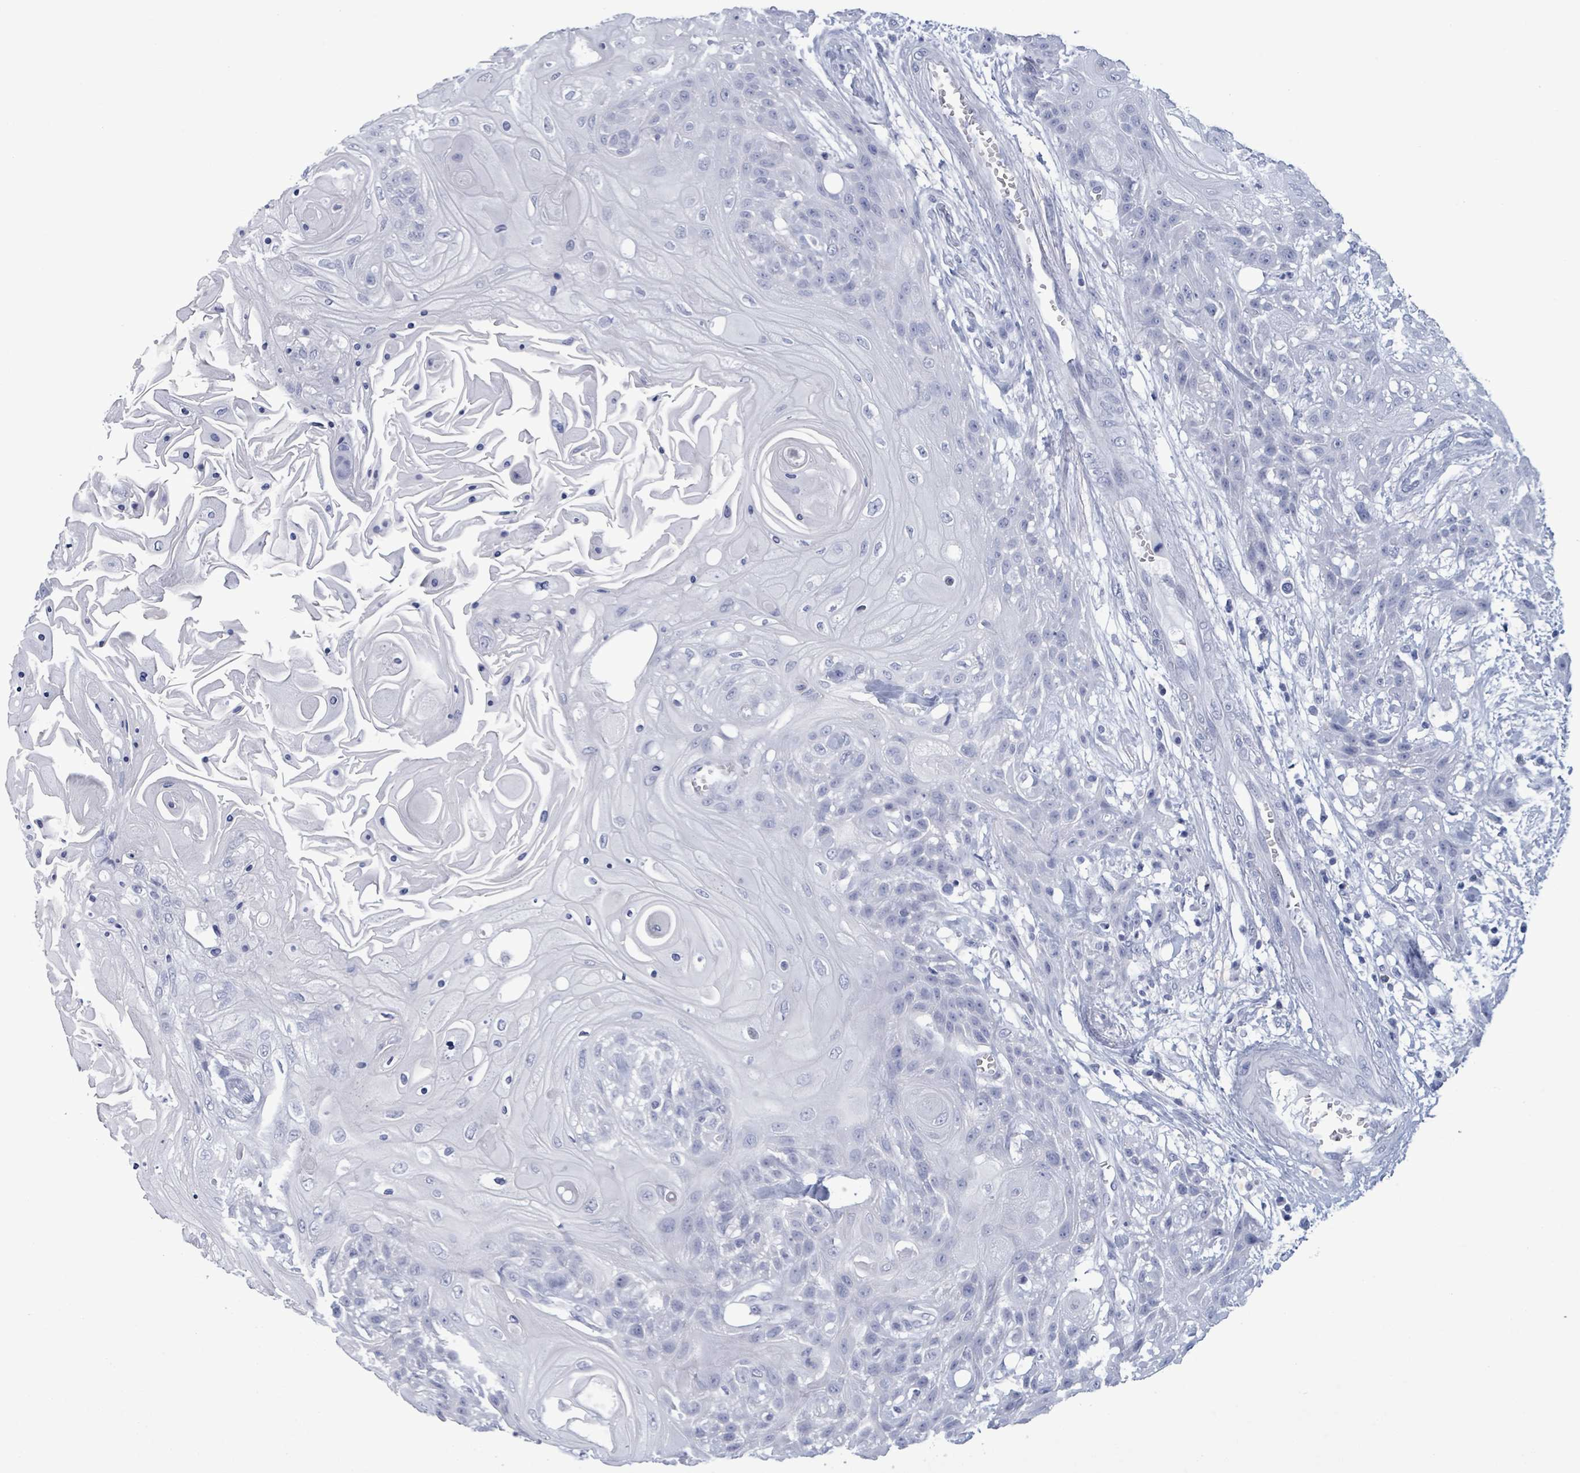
{"staining": {"intensity": "negative", "quantity": "none", "location": "none"}, "tissue": "head and neck cancer", "cell_type": "Tumor cells", "image_type": "cancer", "snomed": [{"axis": "morphology", "description": "Squamous cell carcinoma, NOS"}, {"axis": "topography", "description": "Head-Neck"}], "caption": "Image shows no protein positivity in tumor cells of squamous cell carcinoma (head and neck) tissue.", "gene": "NKX2-1", "patient": {"sex": "female", "age": 43}}